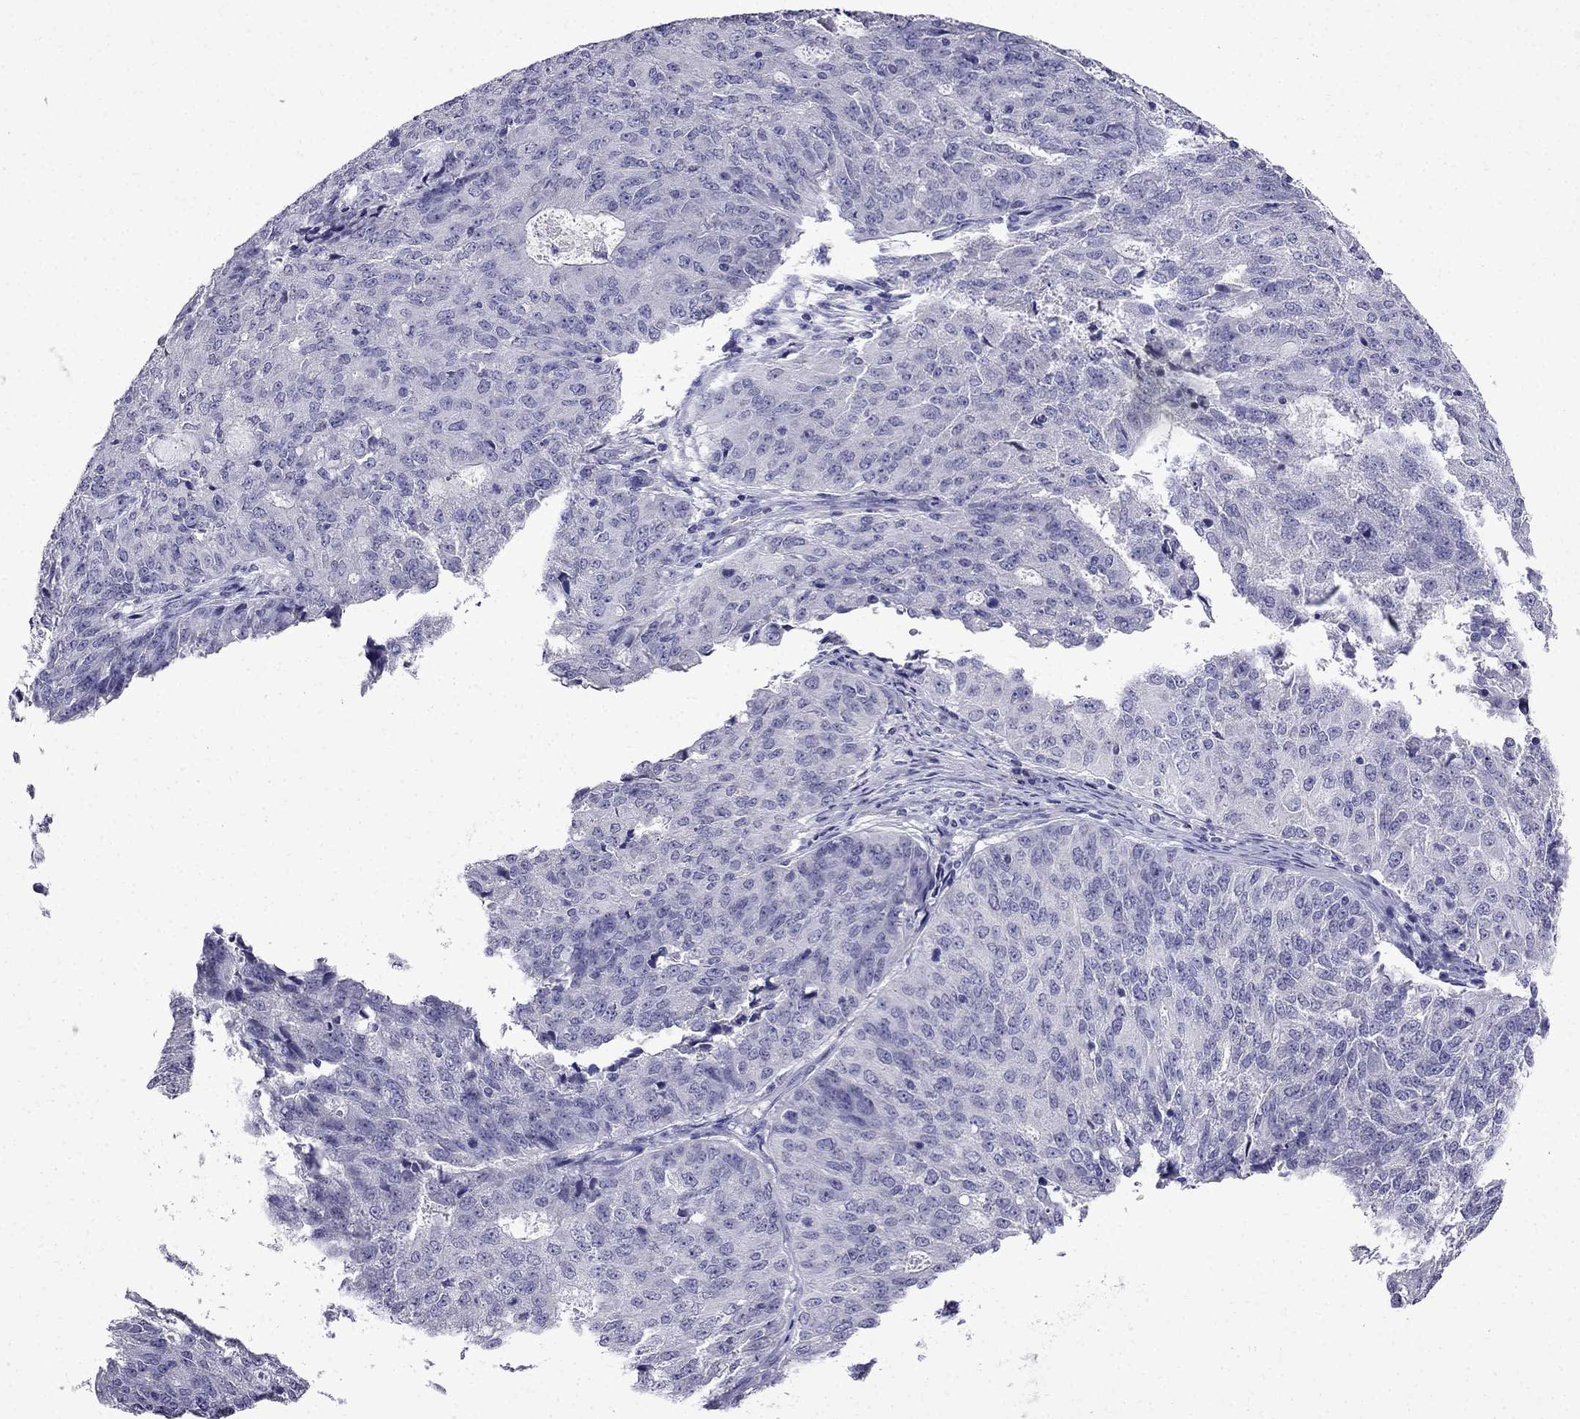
{"staining": {"intensity": "negative", "quantity": "none", "location": "none"}, "tissue": "endometrial cancer", "cell_type": "Tumor cells", "image_type": "cancer", "snomed": [{"axis": "morphology", "description": "Adenocarcinoma, NOS"}, {"axis": "topography", "description": "Endometrium"}], "caption": "DAB immunohistochemical staining of human endometrial cancer shows no significant expression in tumor cells.", "gene": "DNAH17", "patient": {"sex": "female", "age": 82}}